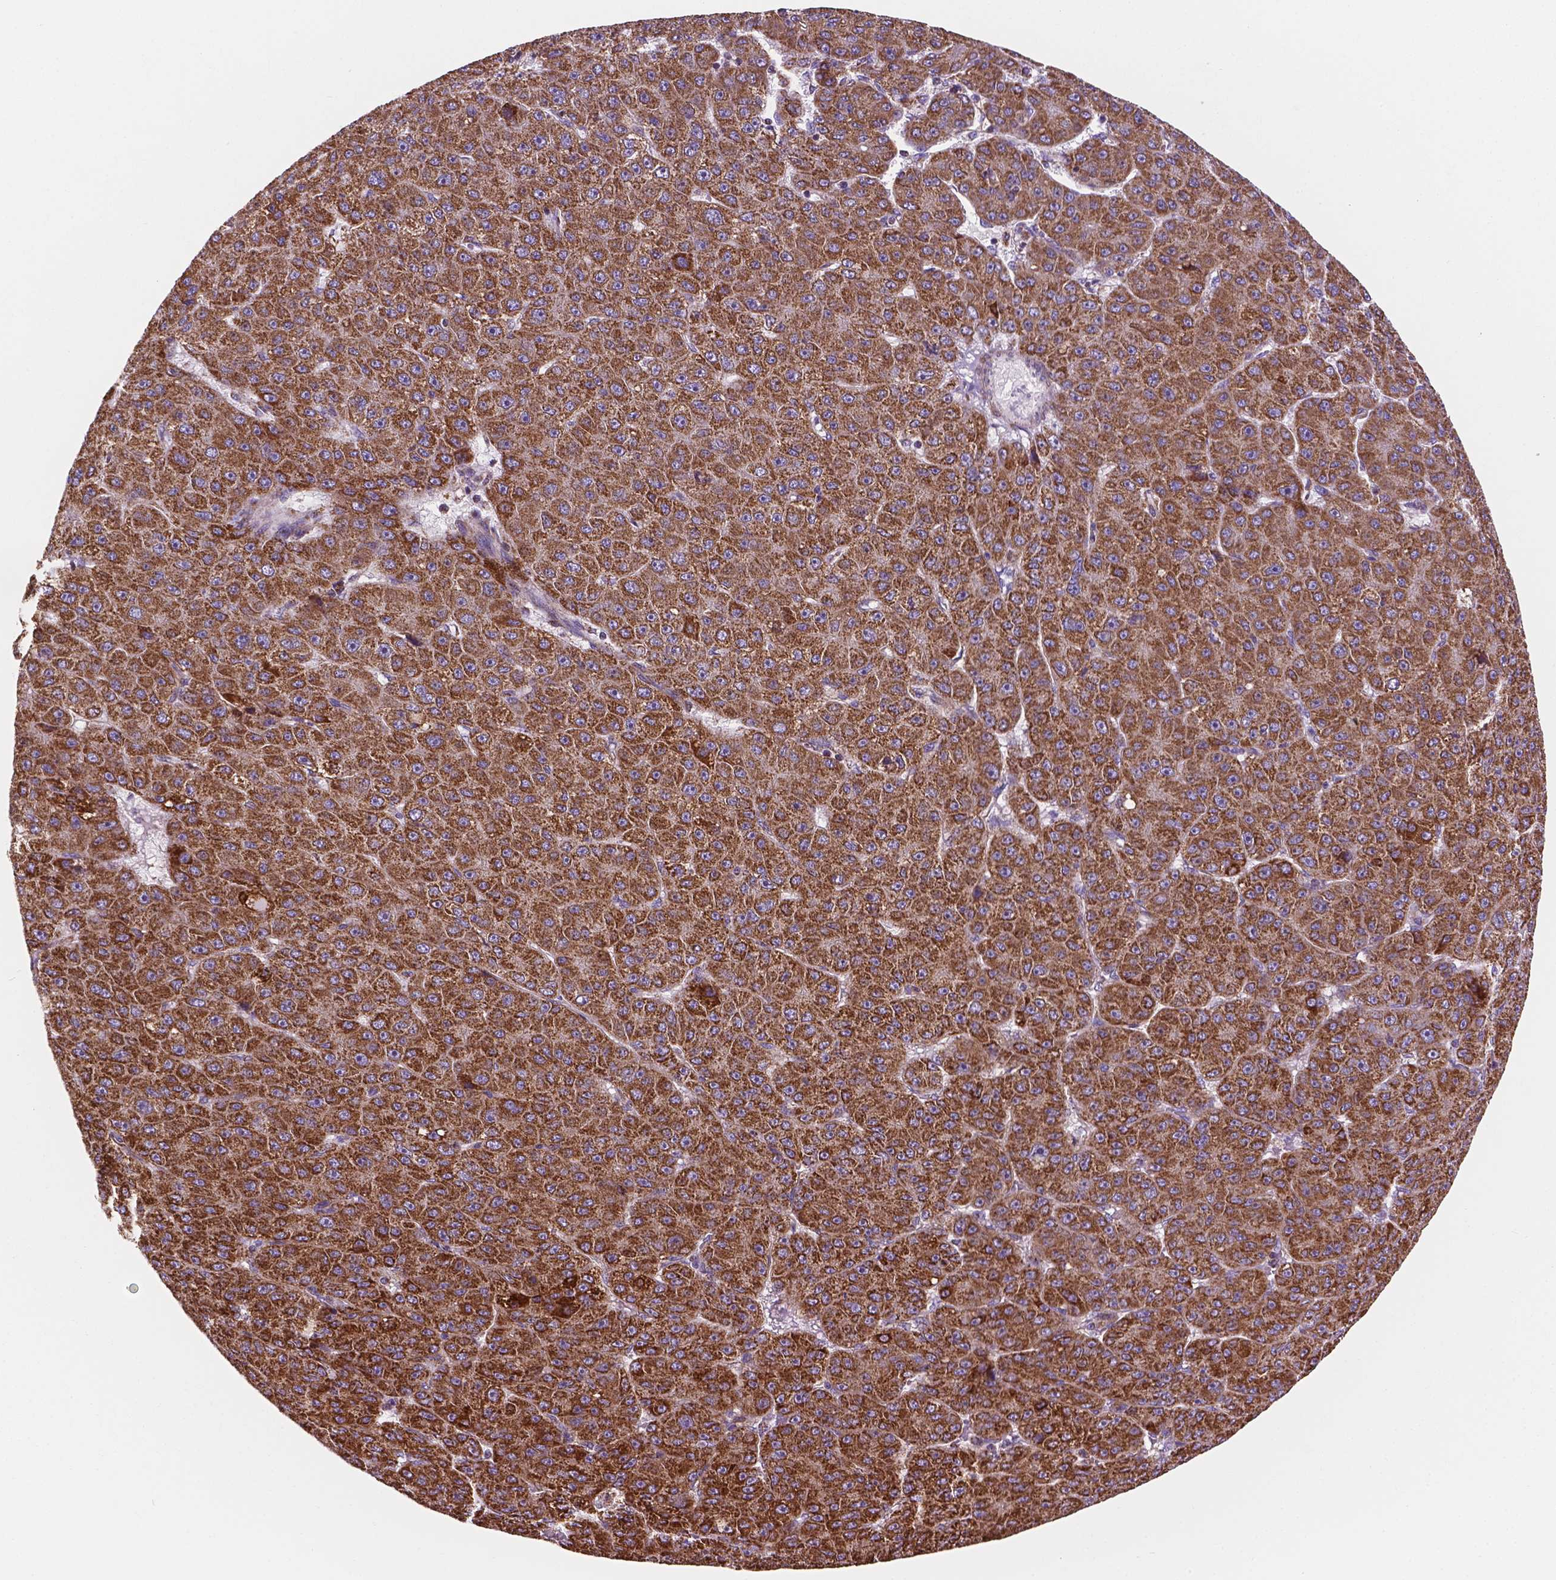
{"staining": {"intensity": "strong", "quantity": ">75%", "location": "cytoplasmic/membranous"}, "tissue": "liver cancer", "cell_type": "Tumor cells", "image_type": "cancer", "snomed": [{"axis": "morphology", "description": "Carcinoma, Hepatocellular, NOS"}, {"axis": "topography", "description": "Liver"}], "caption": "Liver cancer stained with immunohistochemistry (IHC) demonstrates strong cytoplasmic/membranous staining in about >75% of tumor cells. Using DAB (brown) and hematoxylin (blue) stains, captured at high magnification using brightfield microscopy.", "gene": "GEMIN4", "patient": {"sex": "male", "age": 67}}